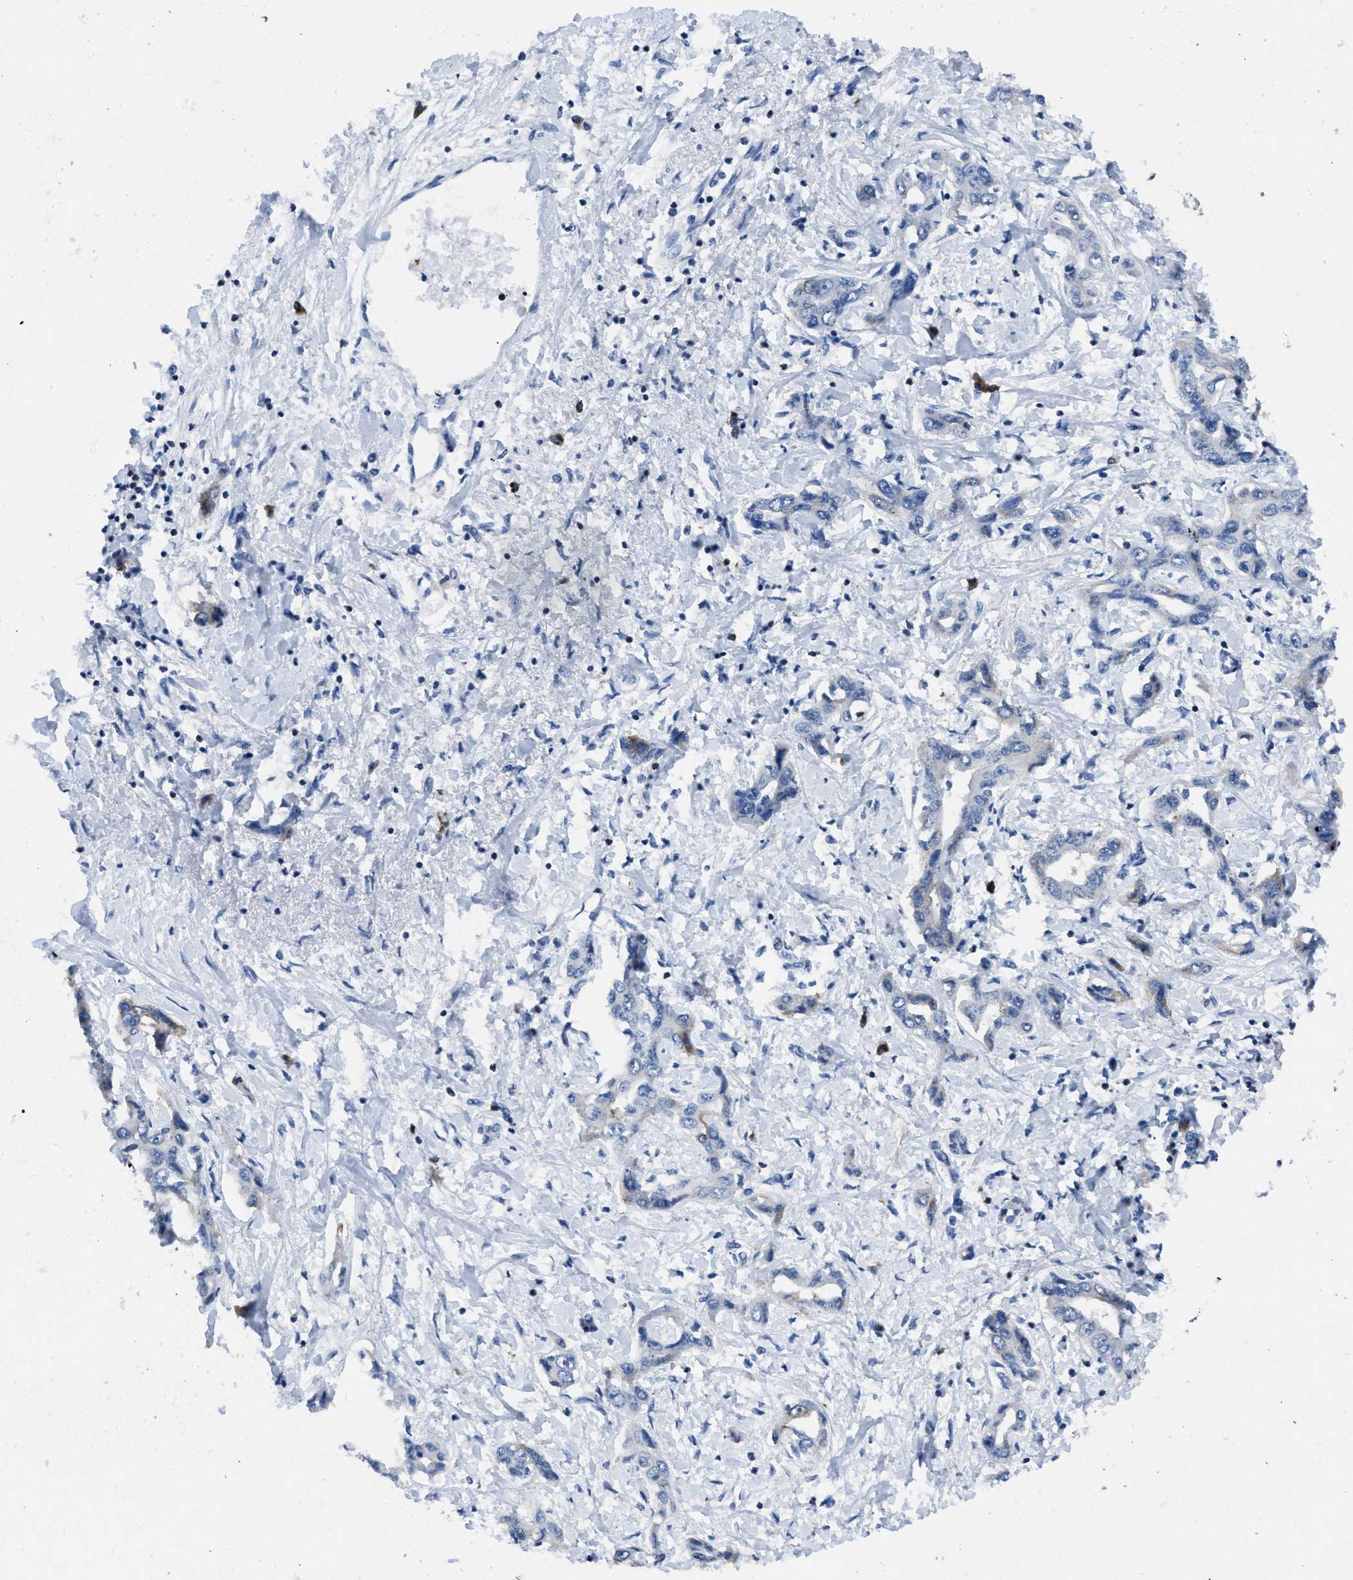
{"staining": {"intensity": "negative", "quantity": "none", "location": "none"}, "tissue": "liver cancer", "cell_type": "Tumor cells", "image_type": "cancer", "snomed": [{"axis": "morphology", "description": "Cholangiocarcinoma"}, {"axis": "topography", "description": "Liver"}], "caption": "Tumor cells are negative for brown protein staining in liver cancer (cholangiocarcinoma).", "gene": "ITGA3", "patient": {"sex": "male", "age": 59}}